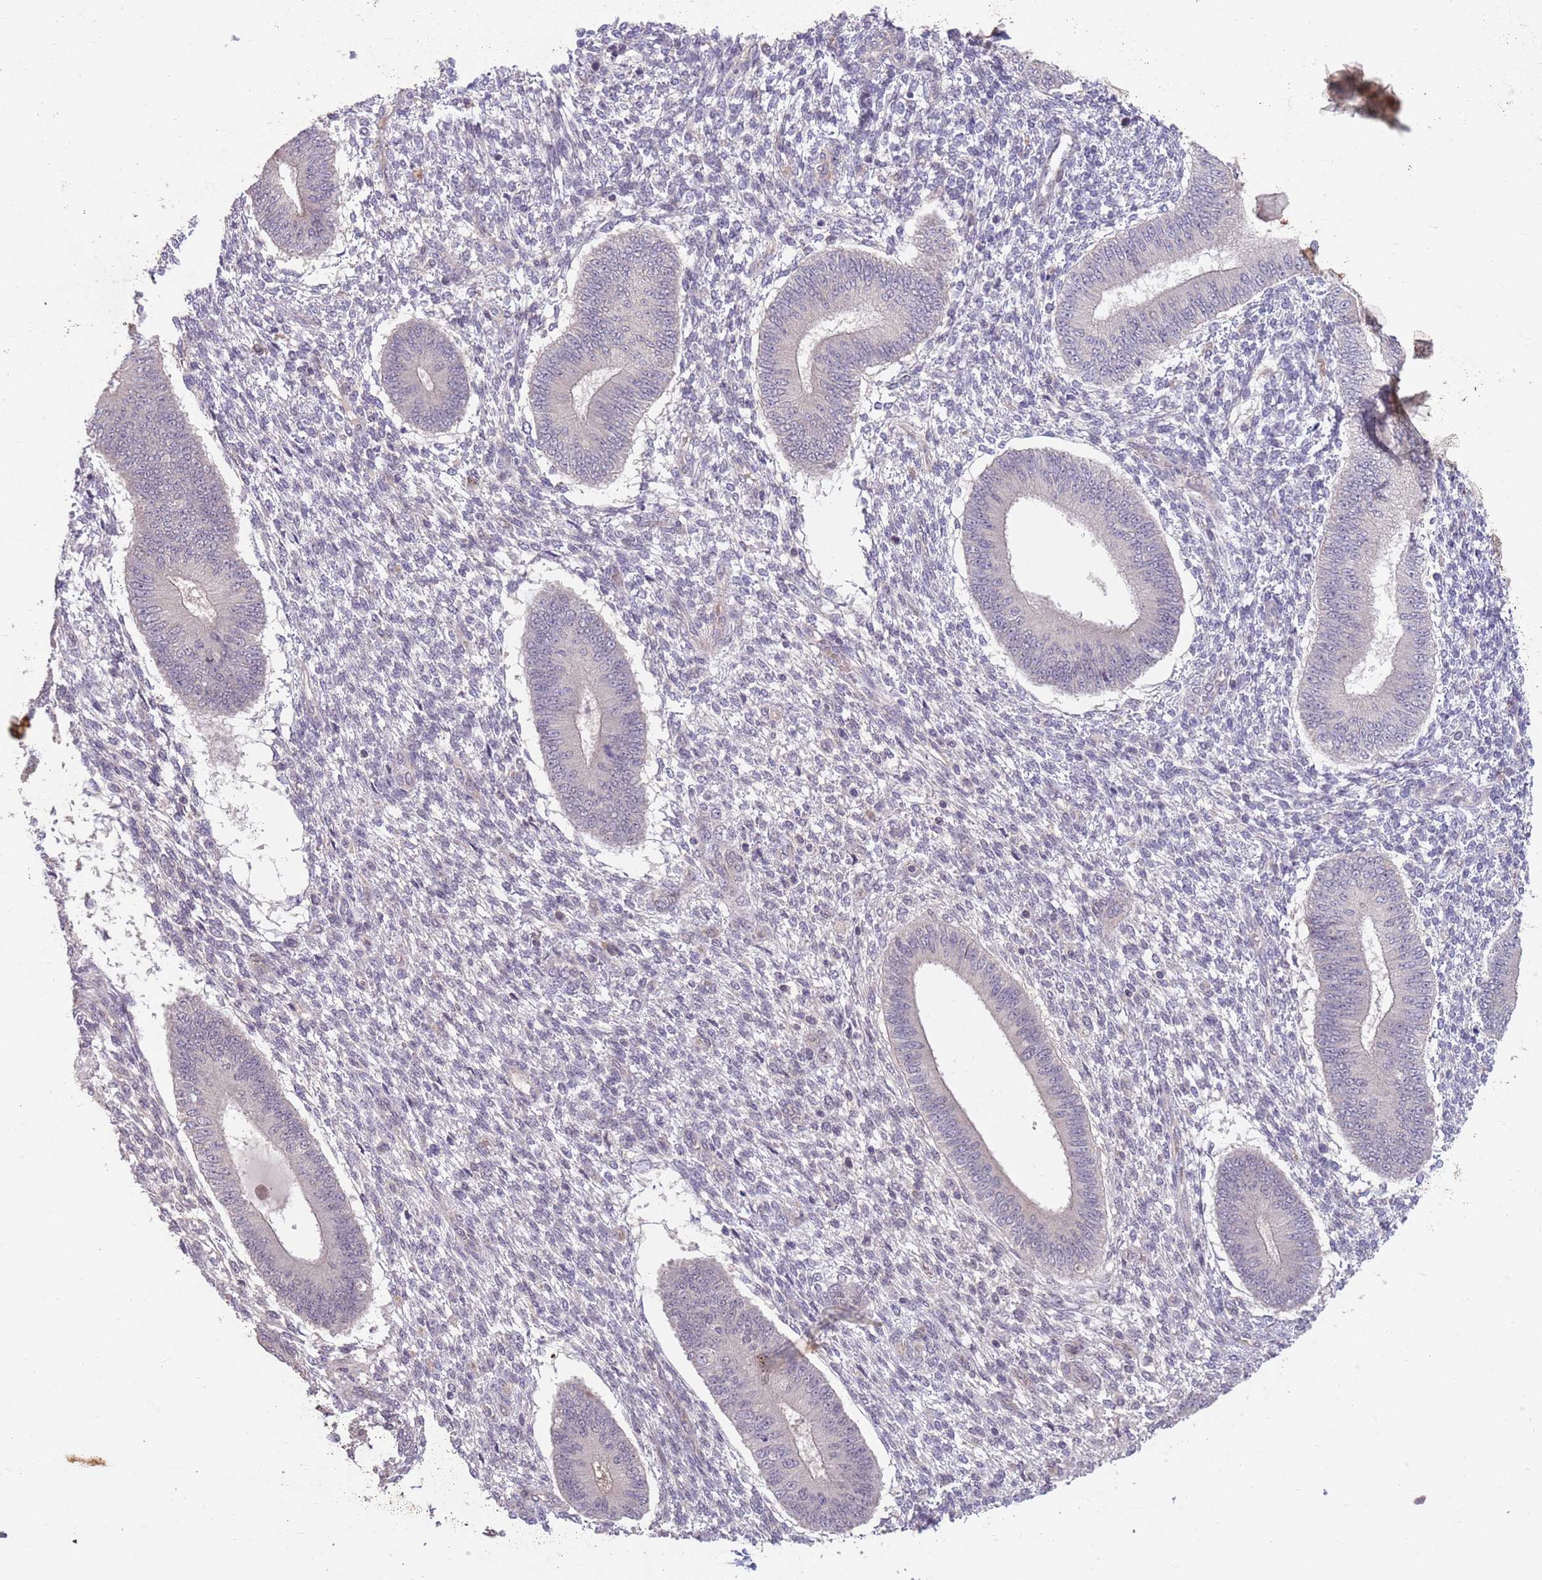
{"staining": {"intensity": "negative", "quantity": "none", "location": "none"}, "tissue": "endometrium", "cell_type": "Cells in endometrial stroma", "image_type": "normal", "snomed": [{"axis": "morphology", "description": "Normal tissue, NOS"}, {"axis": "topography", "description": "Endometrium"}], "caption": "Endometrium stained for a protein using immunohistochemistry exhibits no staining cells in endometrial stroma.", "gene": "MEI1", "patient": {"sex": "female", "age": 49}}